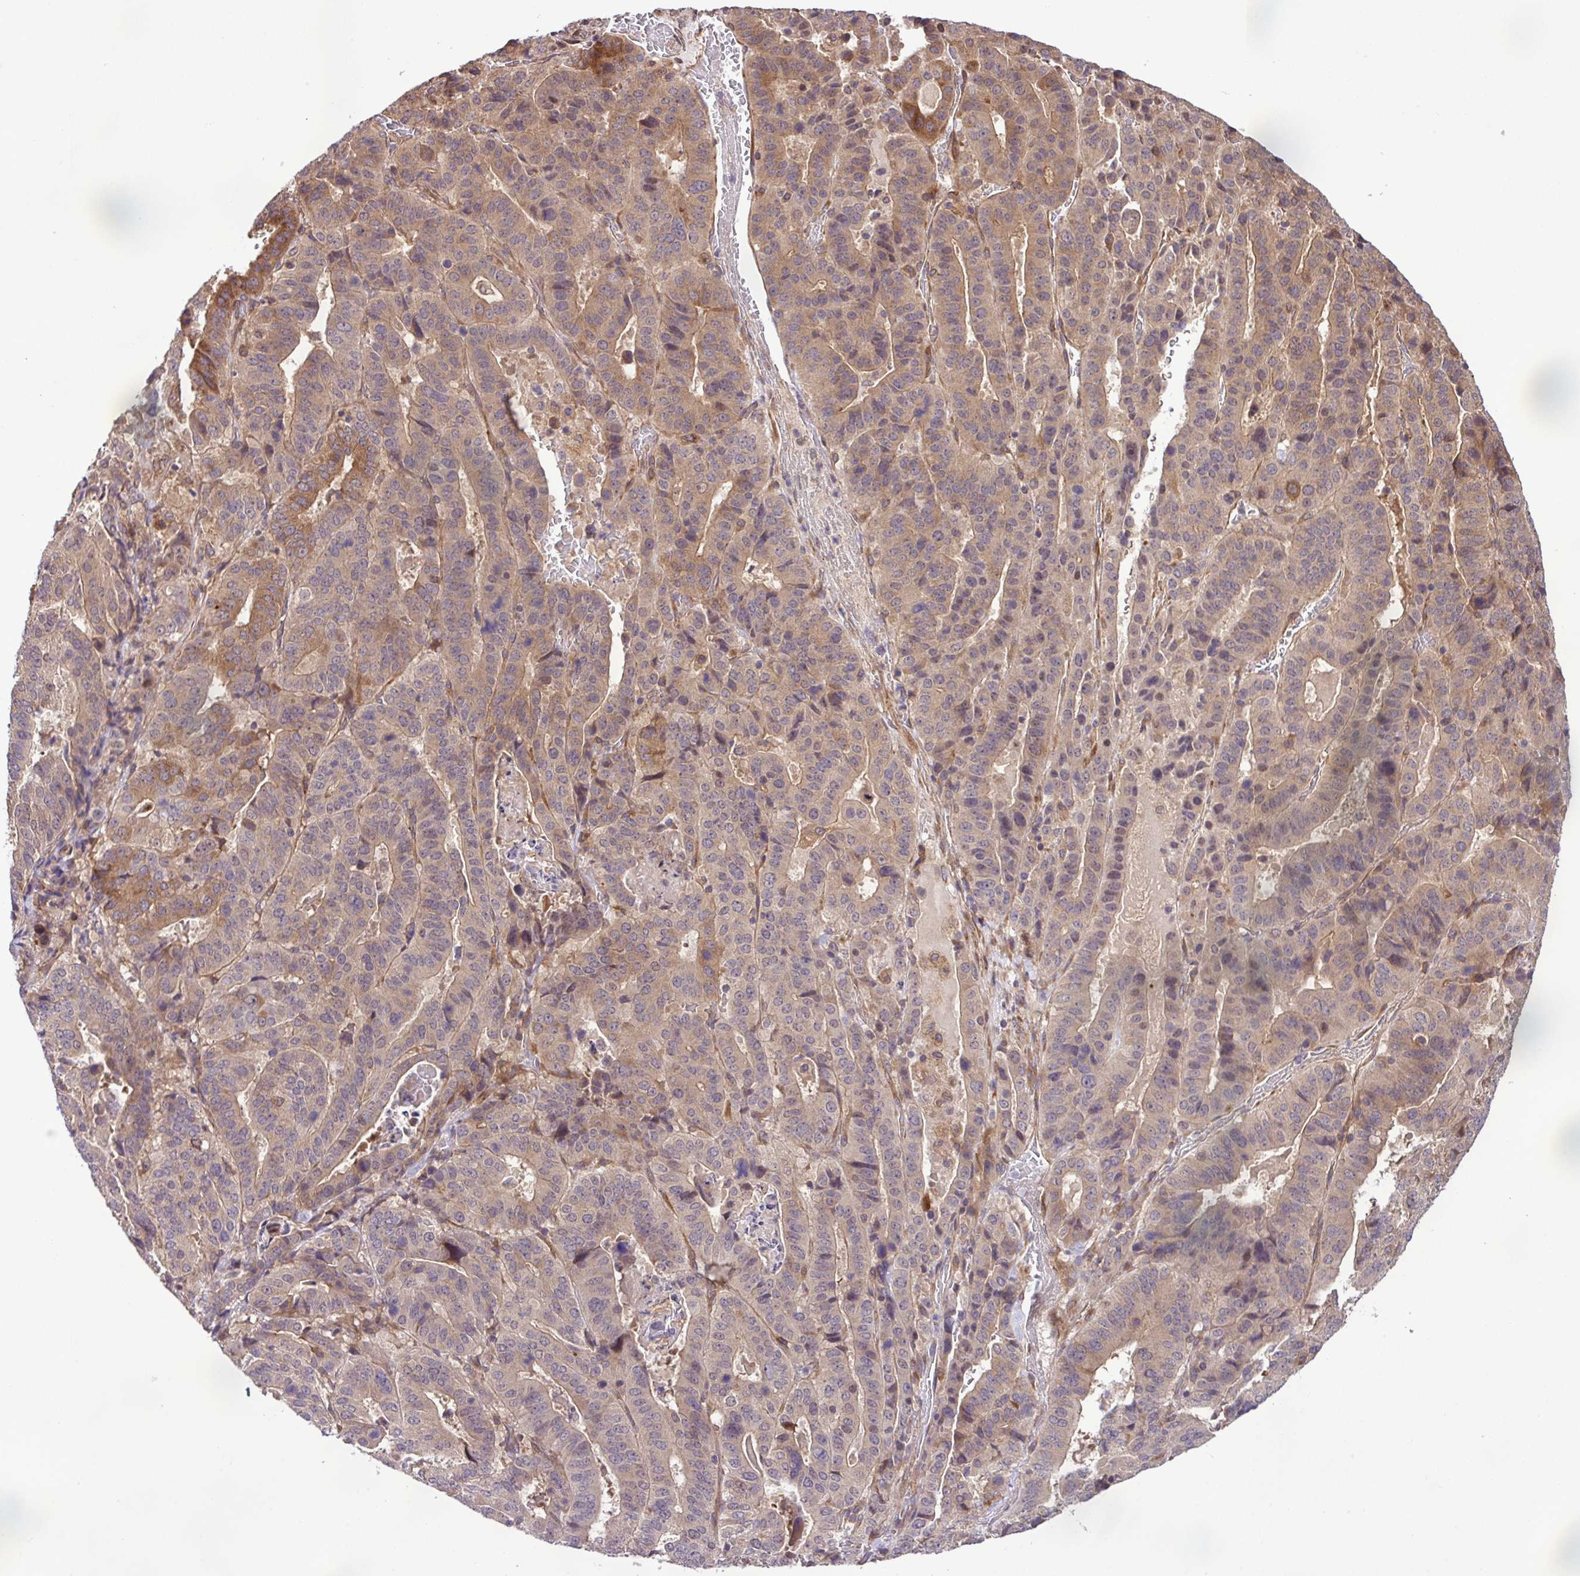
{"staining": {"intensity": "moderate", "quantity": "25%-75%", "location": "cytoplasmic/membranous"}, "tissue": "stomach cancer", "cell_type": "Tumor cells", "image_type": "cancer", "snomed": [{"axis": "morphology", "description": "Adenocarcinoma, NOS"}, {"axis": "topography", "description": "Stomach"}], "caption": "Tumor cells reveal medium levels of moderate cytoplasmic/membranous positivity in approximately 25%-75% of cells in stomach cancer.", "gene": "DLGAP4", "patient": {"sex": "male", "age": 48}}